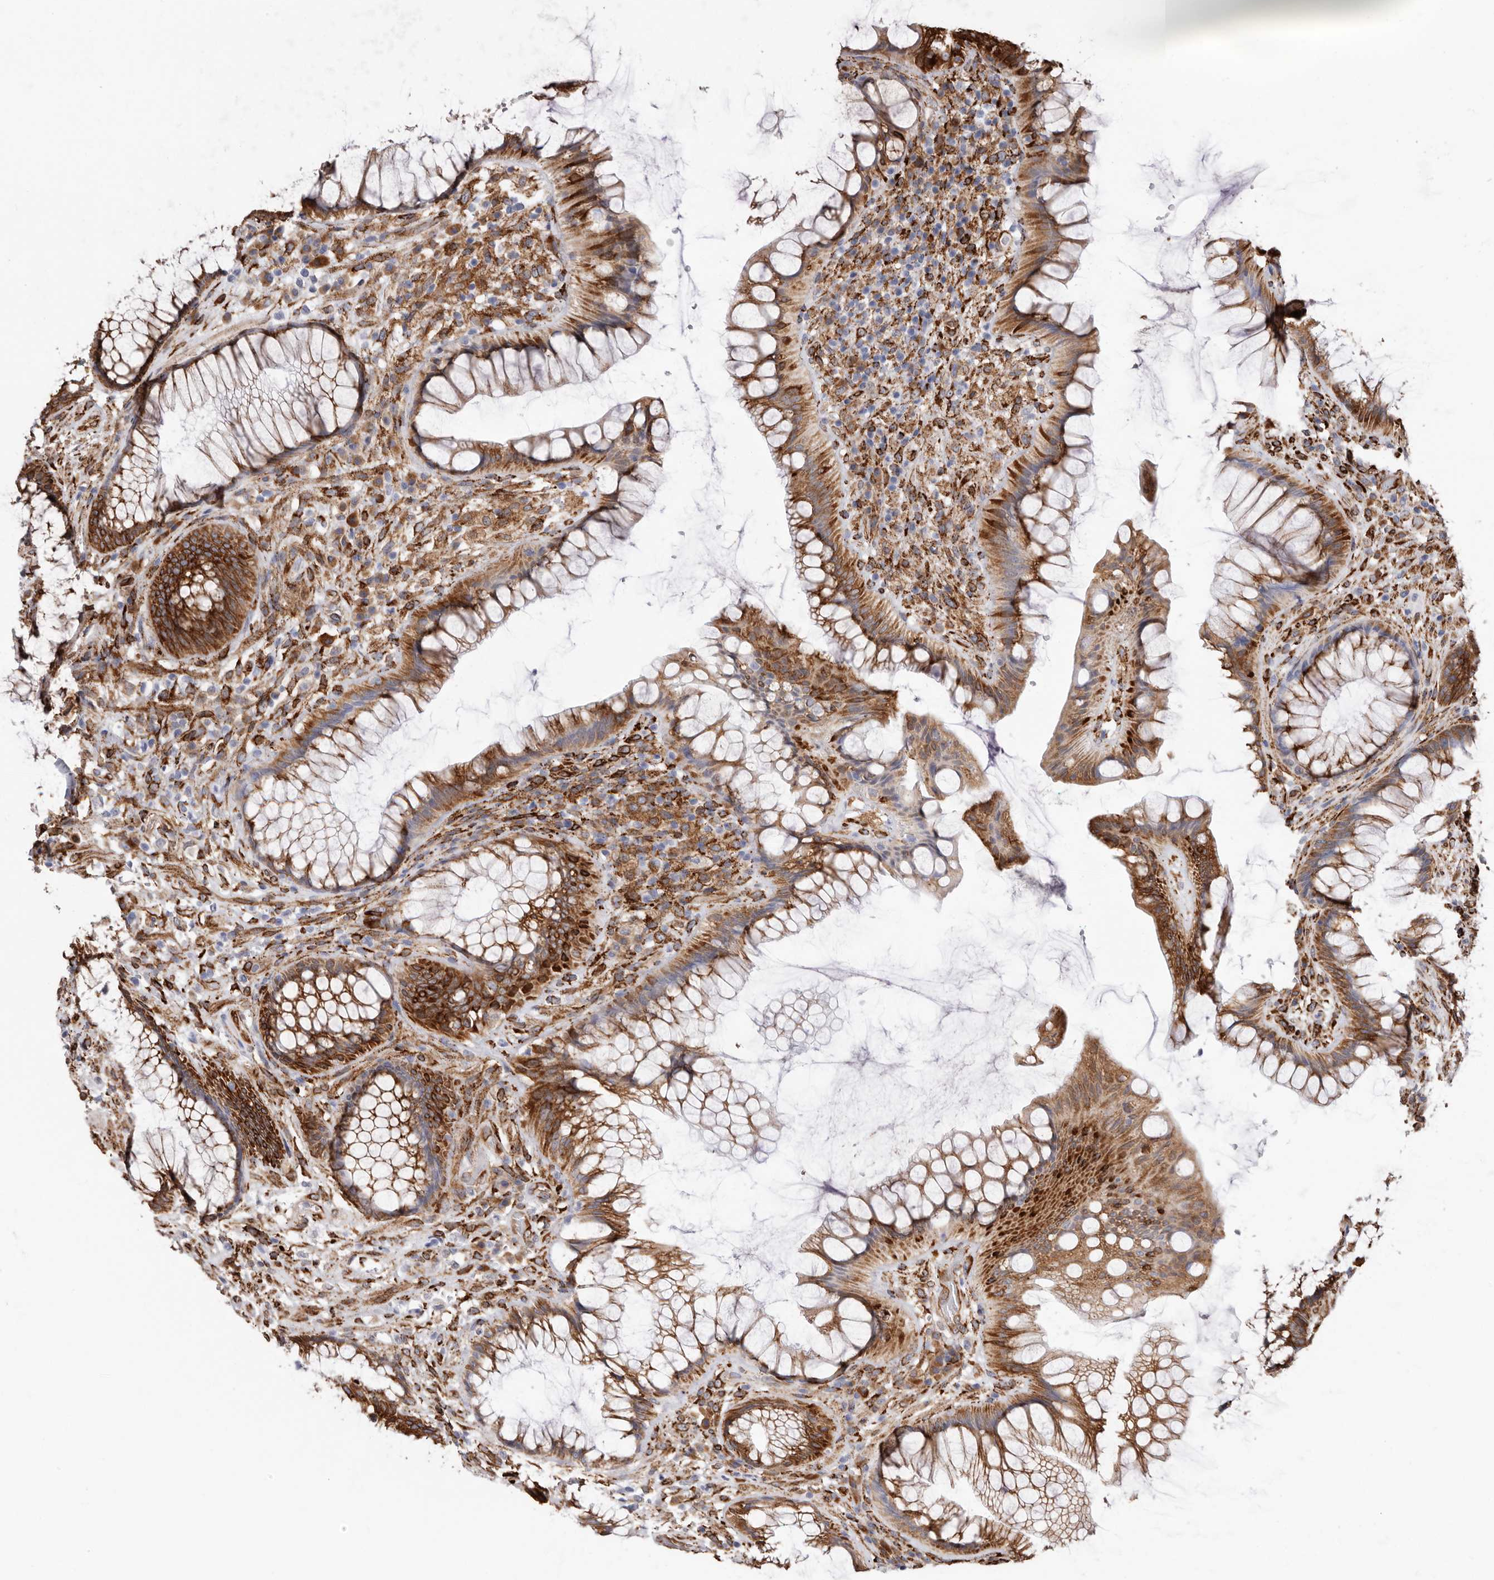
{"staining": {"intensity": "strong", "quantity": ">75%", "location": "cytoplasmic/membranous"}, "tissue": "rectum", "cell_type": "Glandular cells", "image_type": "normal", "snomed": [{"axis": "morphology", "description": "Normal tissue, NOS"}, {"axis": "topography", "description": "Rectum"}], "caption": "A high-resolution histopathology image shows IHC staining of benign rectum, which shows strong cytoplasmic/membranous staining in approximately >75% of glandular cells.", "gene": "SEMA3E", "patient": {"sex": "male", "age": 51}}